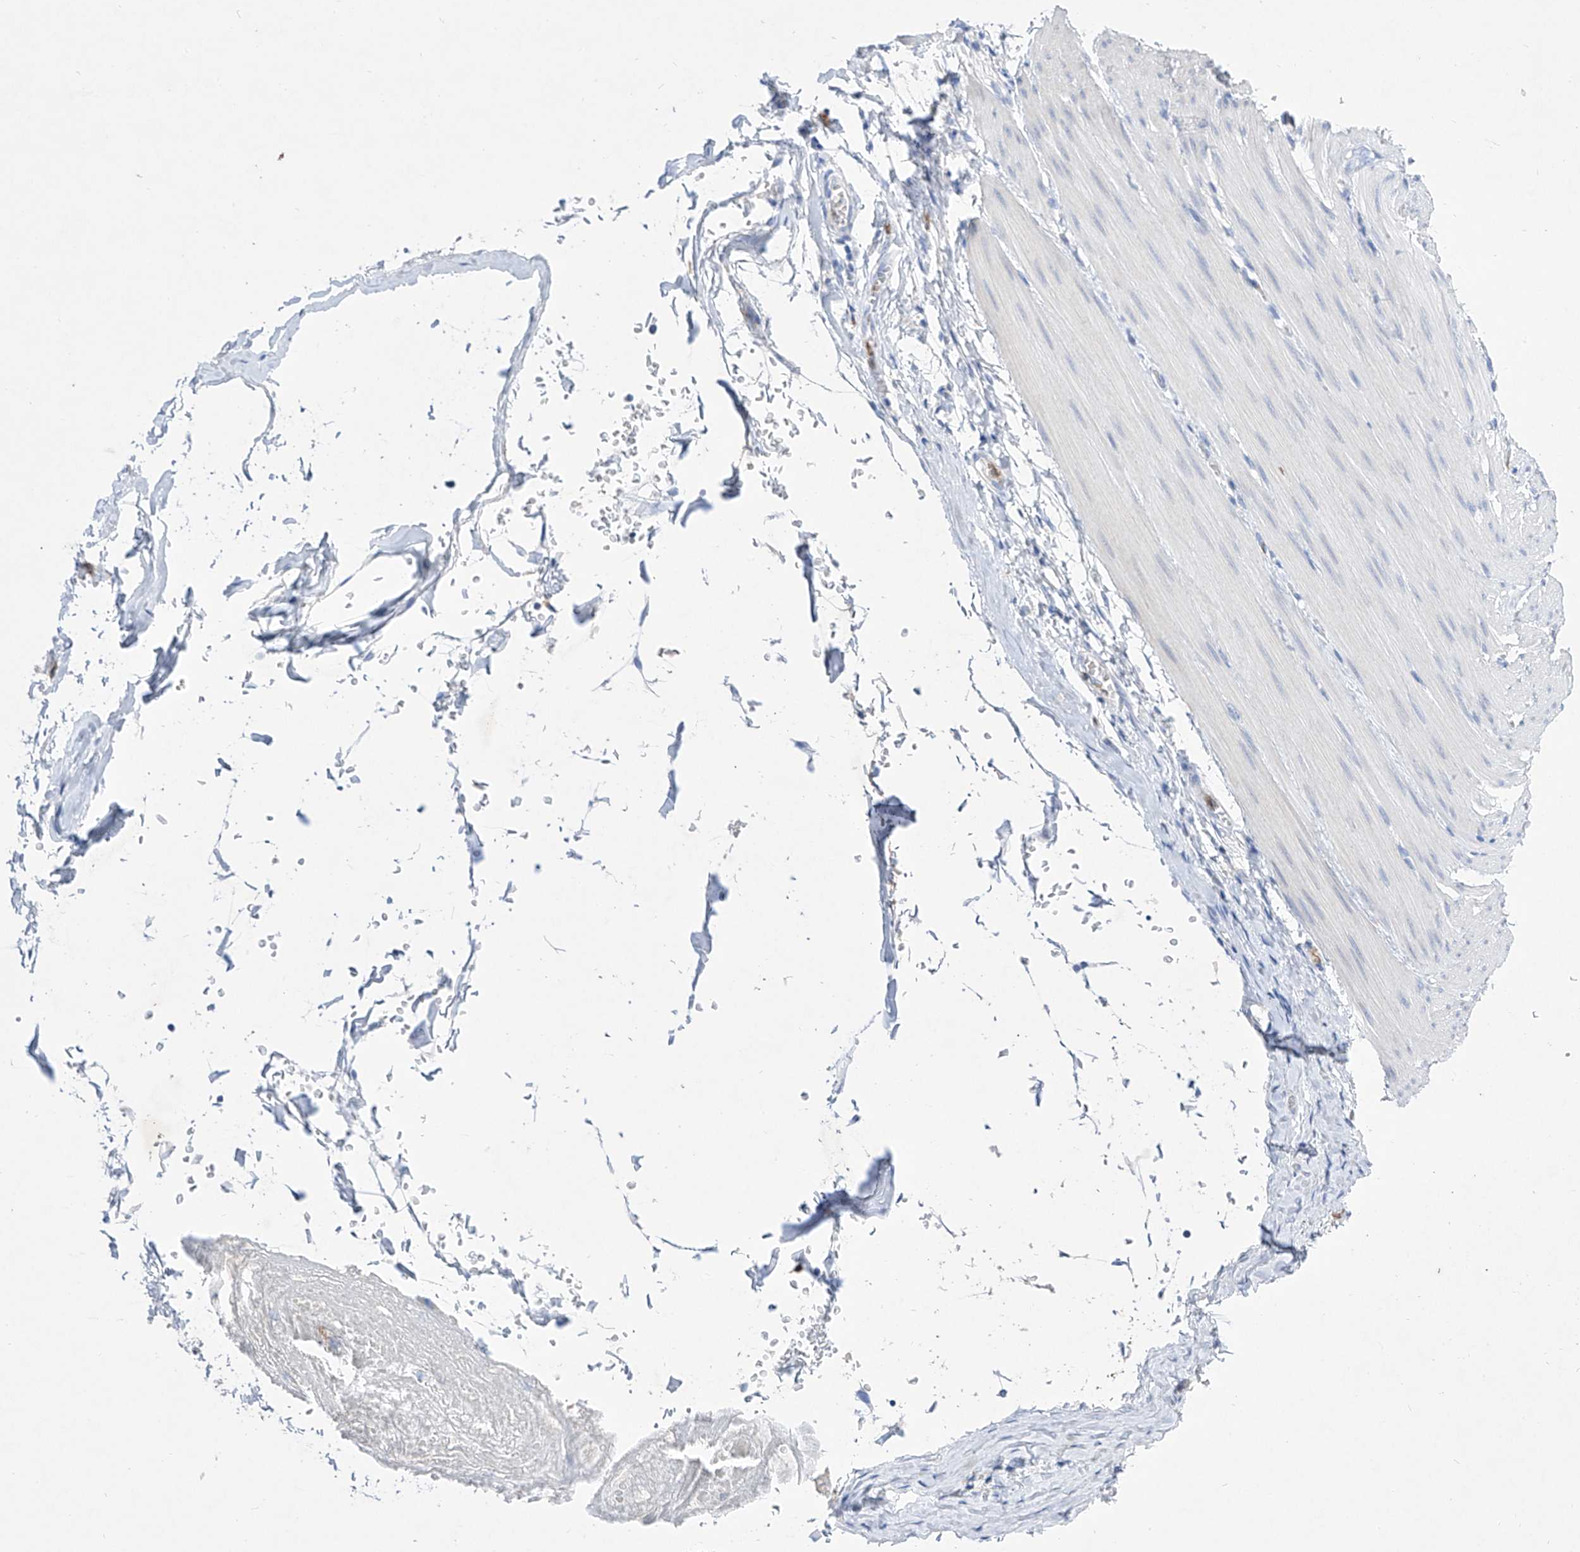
{"staining": {"intensity": "negative", "quantity": "none", "location": "none"}, "tissue": "smooth muscle", "cell_type": "Smooth muscle cells", "image_type": "normal", "snomed": [{"axis": "morphology", "description": "Normal tissue, NOS"}, {"axis": "morphology", "description": "Adenocarcinoma, NOS"}, {"axis": "topography", "description": "Colon"}, {"axis": "topography", "description": "Peripheral nerve tissue"}], "caption": "High magnification brightfield microscopy of normal smooth muscle stained with DAB (brown) and counterstained with hematoxylin (blue): smooth muscle cells show no significant staining.", "gene": "TM7SF2", "patient": {"sex": "male", "age": 14}}